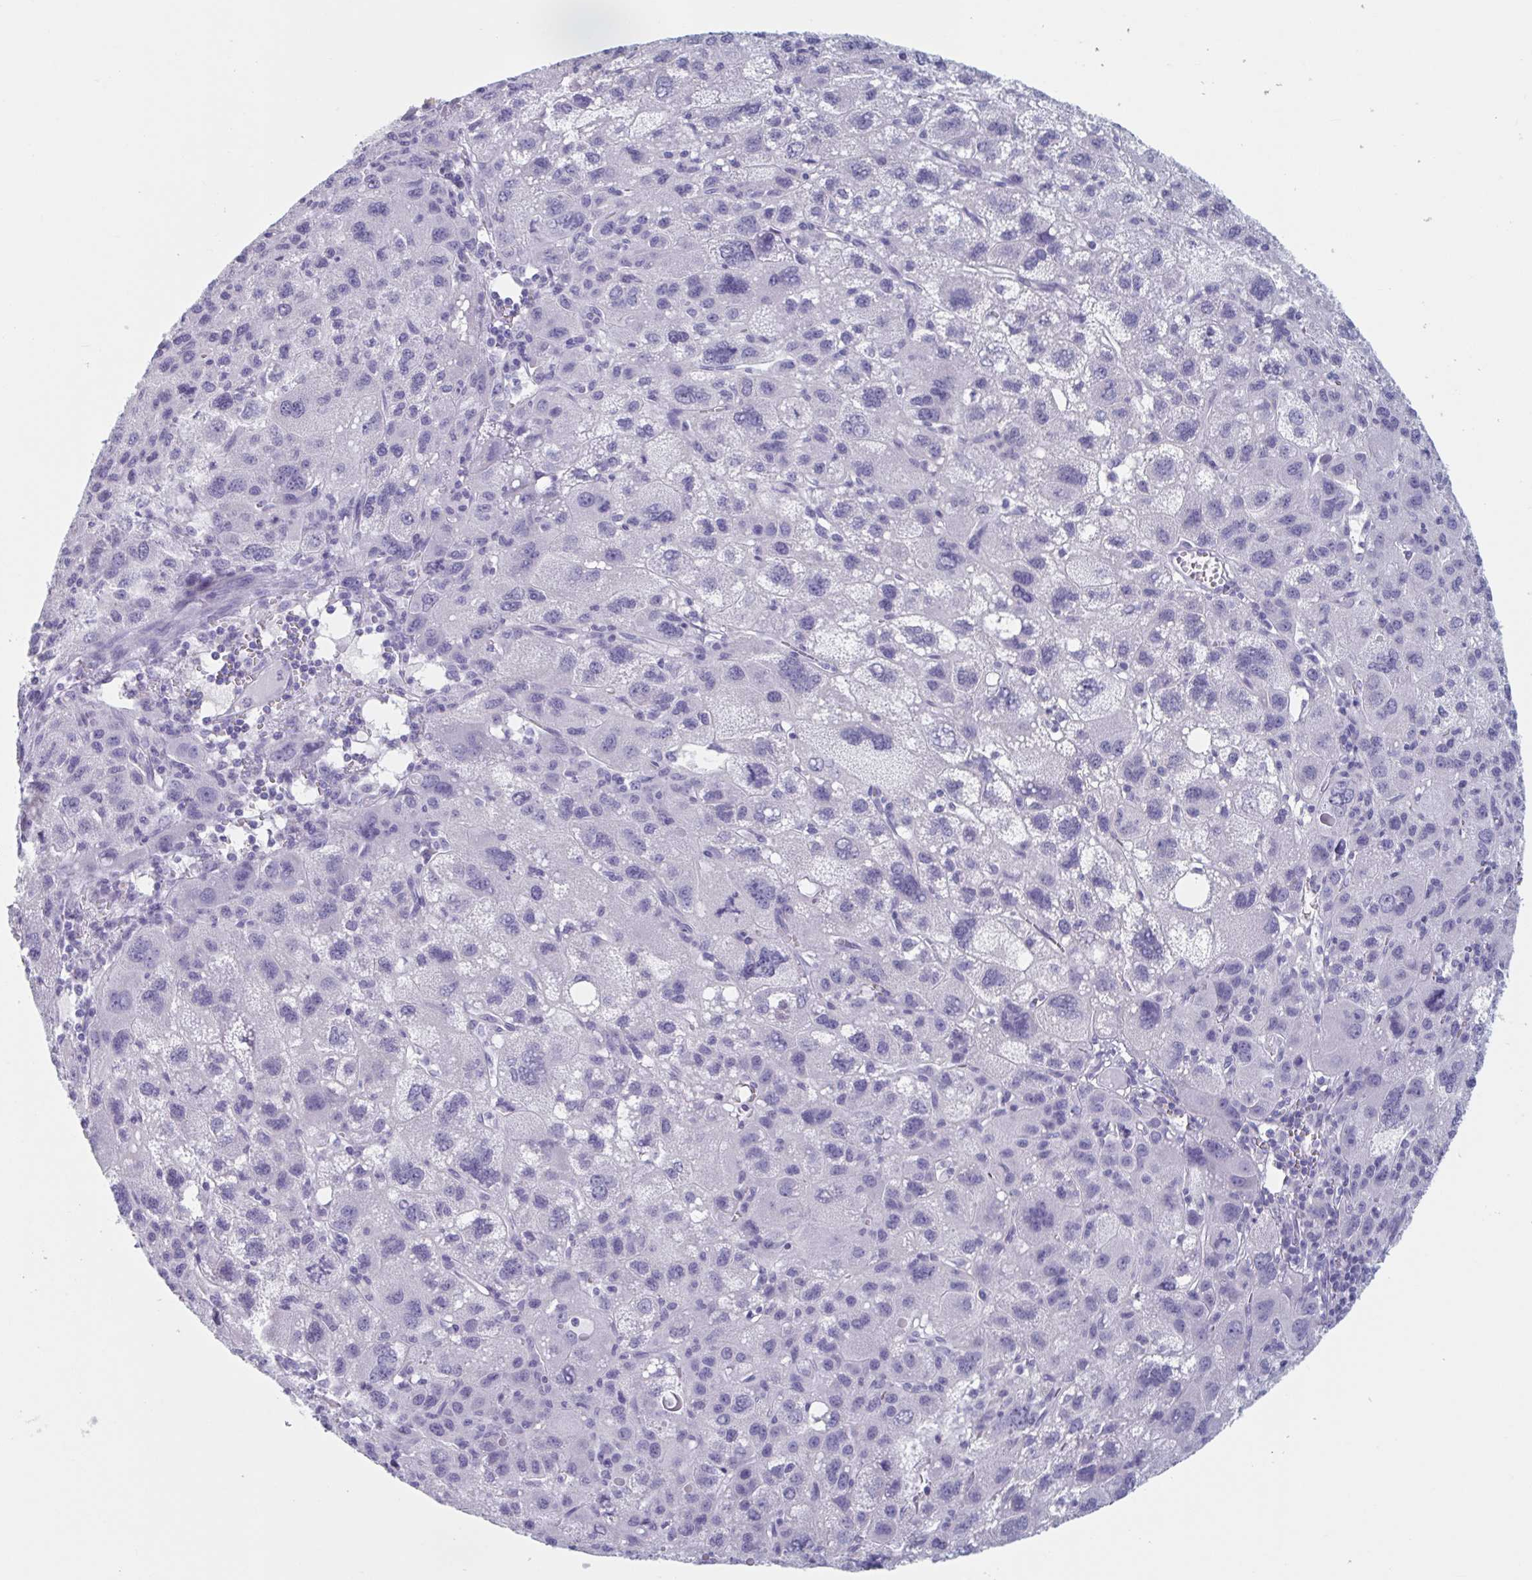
{"staining": {"intensity": "negative", "quantity": "none", "location": "none"}, "tissue": "liver cancer", "cell_type": "Tumor cells", "image_type": "cancer", "snomed": [{"axis": "morphology", "description": "Carcinoma, Hepatocellular, NOS"}, {"axis": "topography", "description": "Liver"}], "caption": "Protein analysis of hepatocellular carcinoma (liver) demonstrates no significant positivity in tumor cells.", "gene": "HSD11B2", "patient": {"sex": "female", "age": 77}}